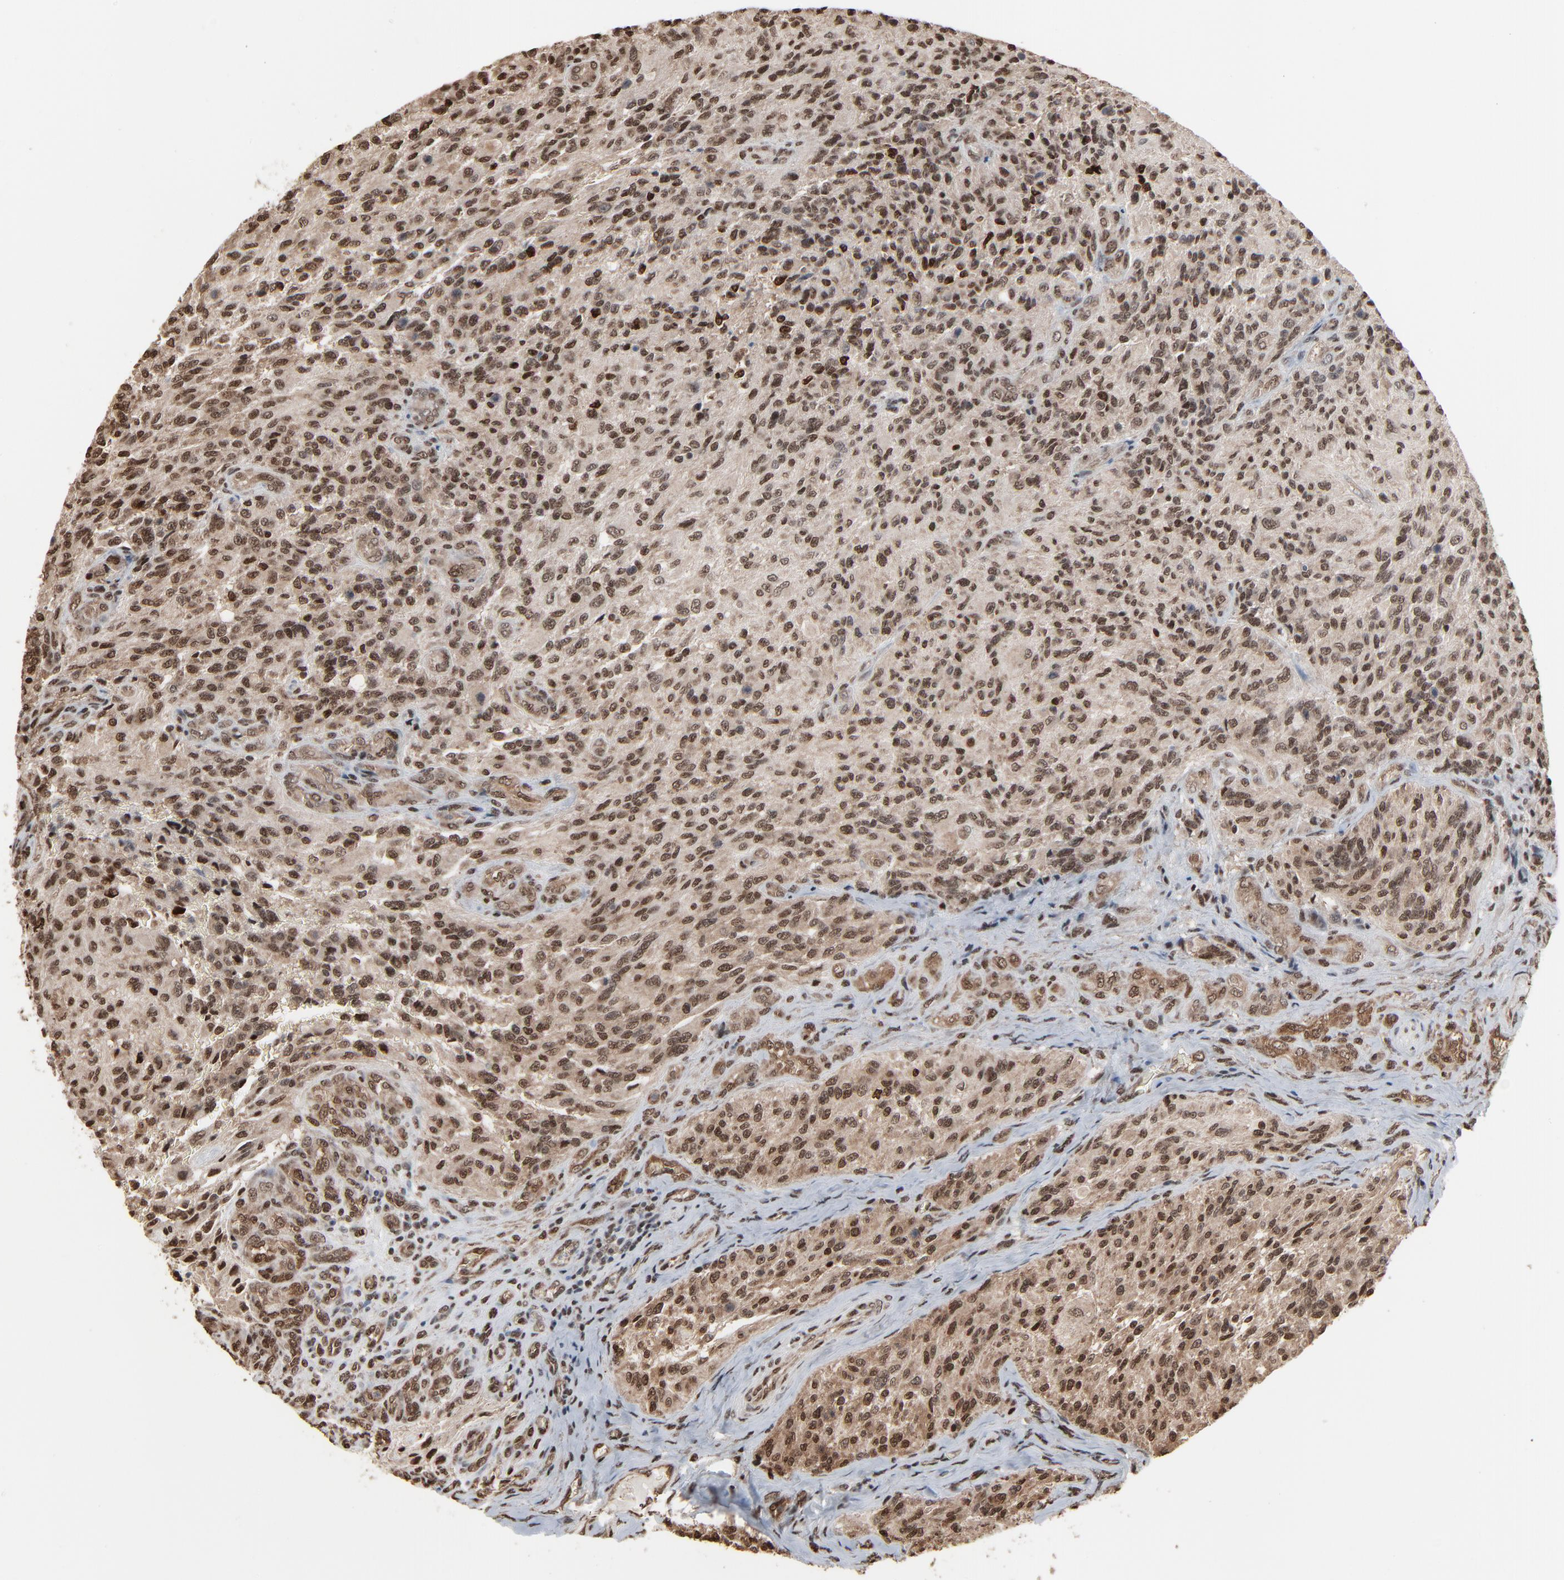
{"staining": {"intensity": "strong", "quantity": ">75%", "location": "cytoplasmic/membranous,nuclear"}, "tissue": "glioma", "cell_type": "Tumor cells", "image_type": "cancer", "snomed": [{"axis": "morphology", "description": "Normal tissue, NOS"}, {"axis": "morphology", "description": "Glioma, malignant, High grade"}, {"axis": "topography", "description": "Cerebral cortex"}], "caption": "The image reveals a brown stain indicating the presence of a protein in the cytoplasmic/membranous and nuclear of tumor cells in glioma. The staining was performed using DAB (3,3'-diaminobenzidine), with brown indicating positive protein expression. Nuclei are stained blue with hematoxylin.", "gene": "MEIS2", "patient": {"sex": "male", "age": 56}}